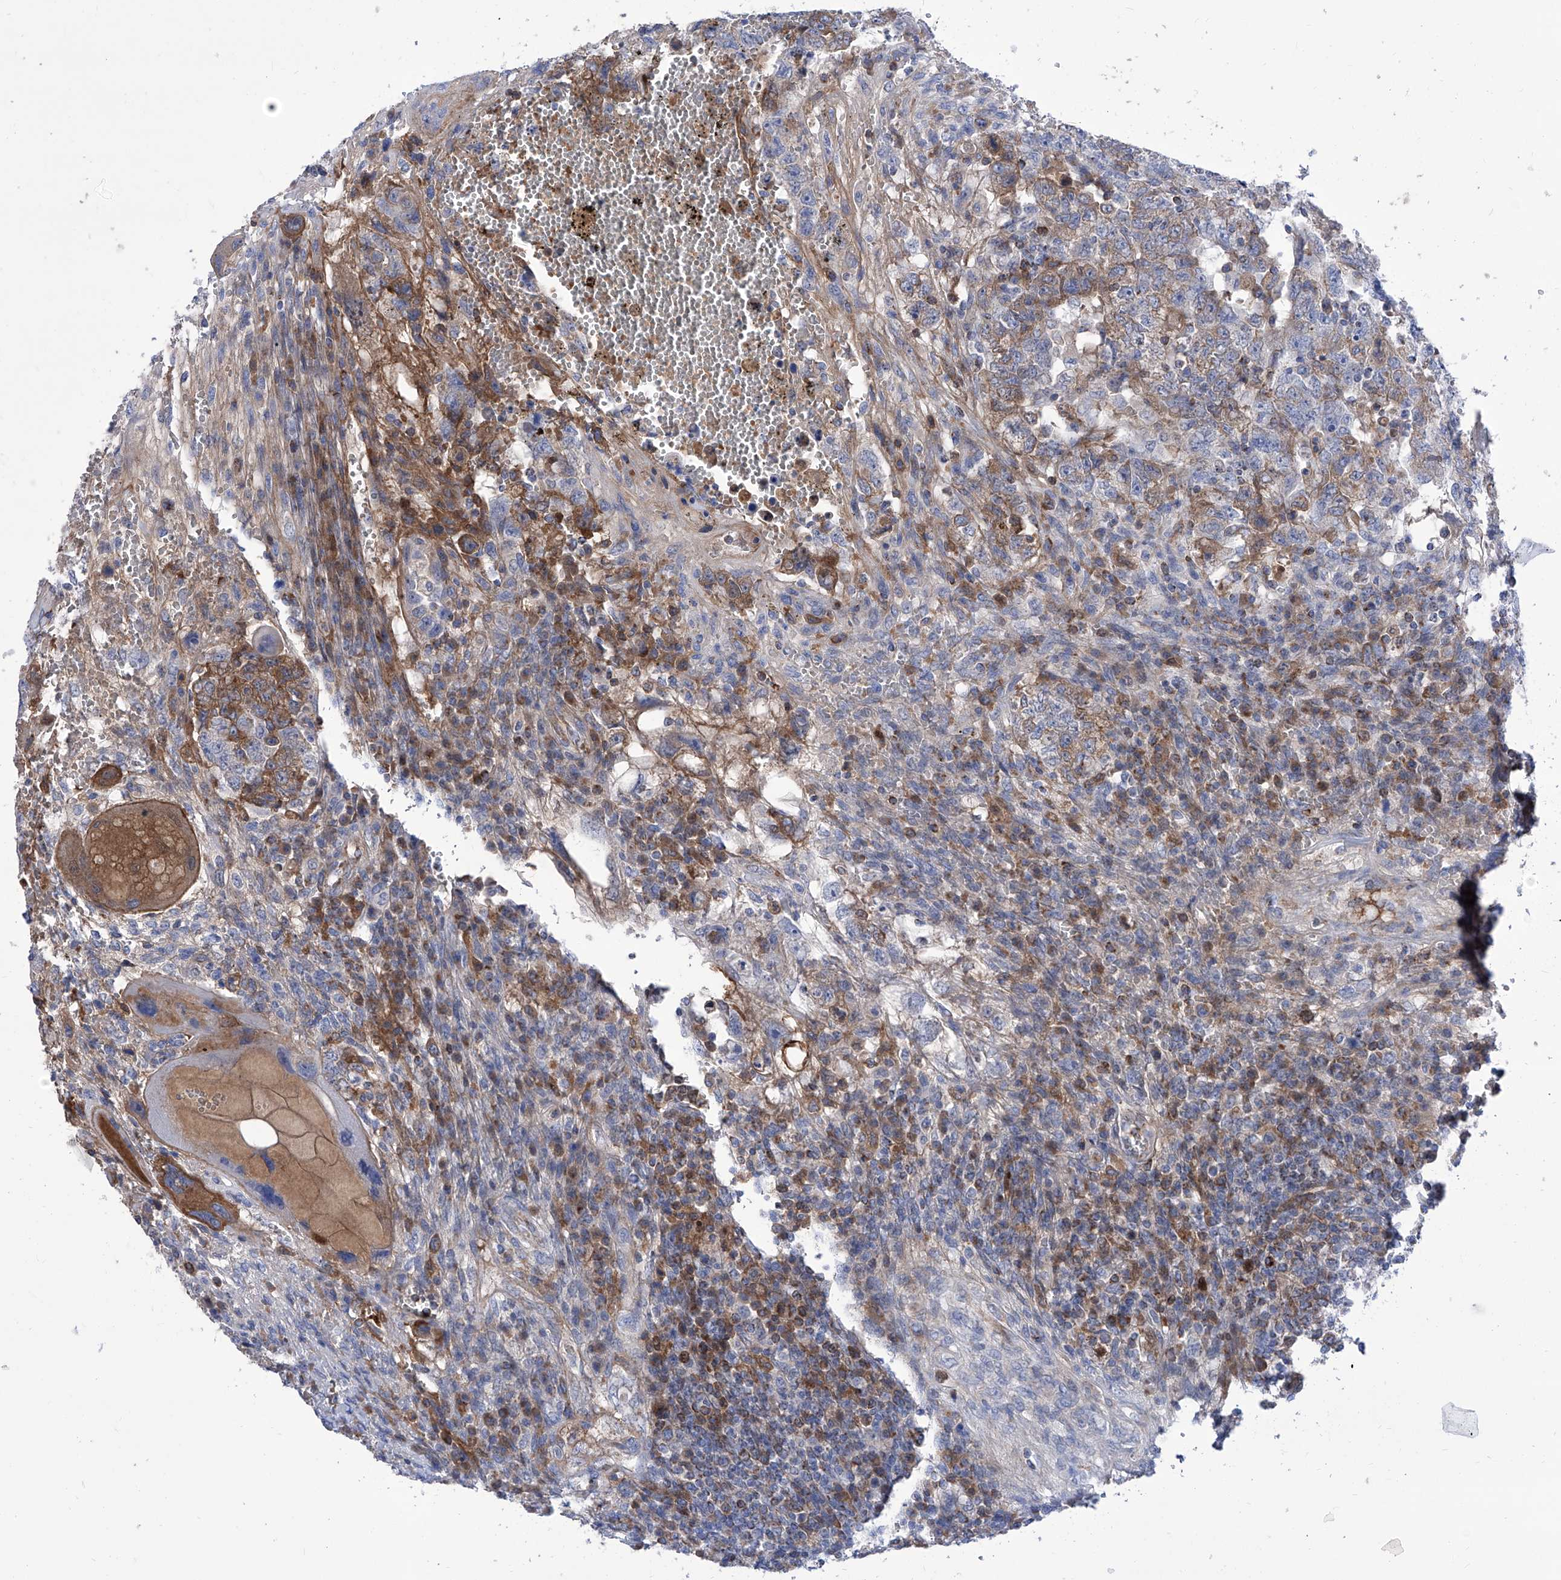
{"staining": {"intensity": "moderate", "quantity": "<25%", "location": "cytoplasmic/membranous"}, "tissue": "testis cancer", "cell_type": "Tumor cells", "image_type": "cancer", "snomed": [{"axis": "morphology", "description": "Carcinoma, Embryonal, NOS"}, {"axis": "topography", "description": "Testis"}], "caption": "The immunohistochemical stain shows moderate cytoplasmic/membranous expression in tumor cells of embryonal carcinoma (testis) tissue. The protein is stained brown, and the nuclei are stained in blue (DAB IHC with brightfield microscopy, high magnification).", "gene": "SRBD1", "patient": {"sex": "male", "age": 26}}